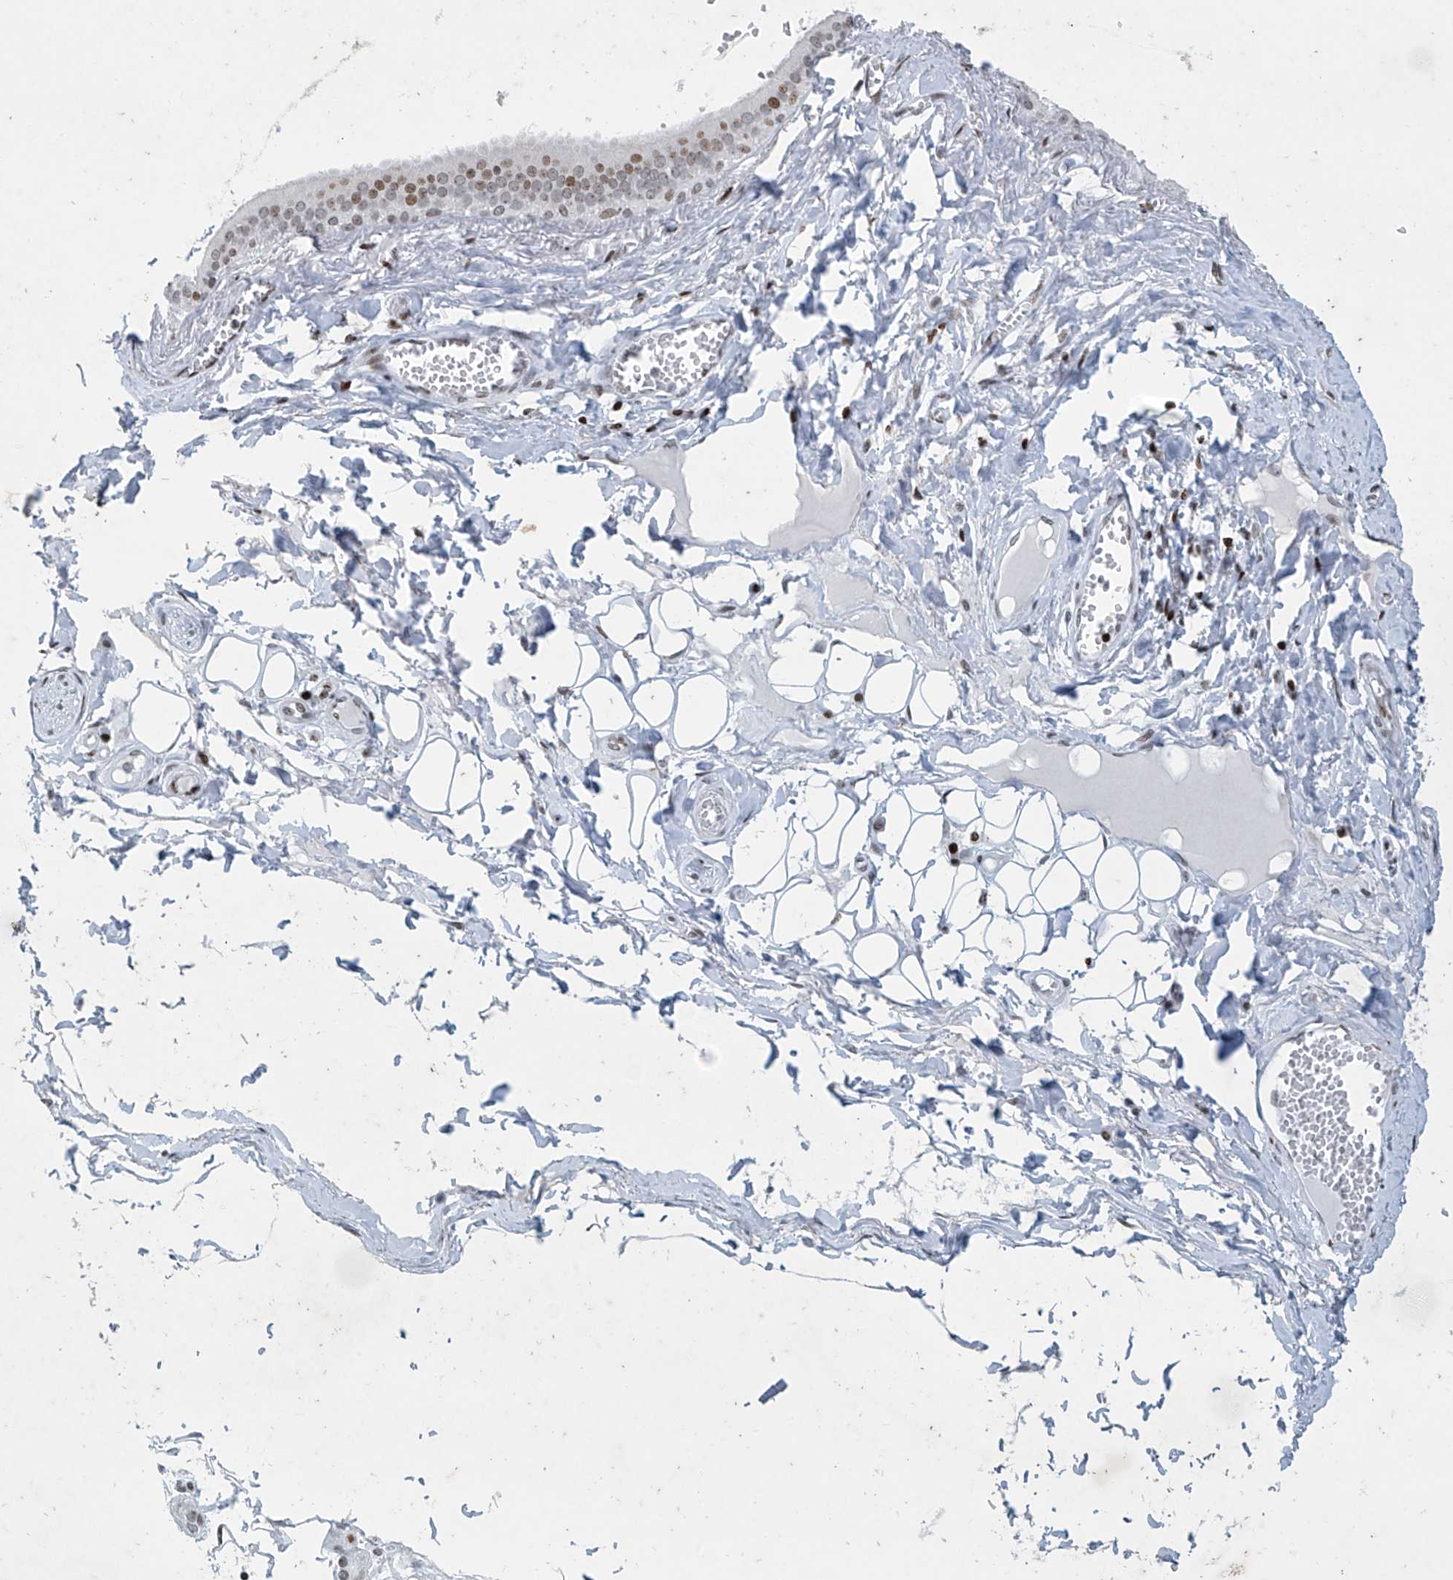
{"staining": {"intensity": "negative", "quantity": "none", "location": "none"}, "tissue": "adipose tissue", "cell_type": "Adipocytes", "image_type": "normal", "snomed": [{"axis": "morphology", "description": "Normal tissue, NOS"}, {"axis": "morphology", "description": "Inflammation, NOS"}, {"axis": "topography", "description": "Salivary gland"}, {"axis": "topography", "description": "Peripheral nerve tissue"}], "caption": "Immunohistochemistry (IHC) micrograph of benign adipose tissue: human adipose tissue stained with DAB shows no significant protein staining in adipocytes.", "gene": "RFX7", "patient": {"sex": "female", "age": 75}}